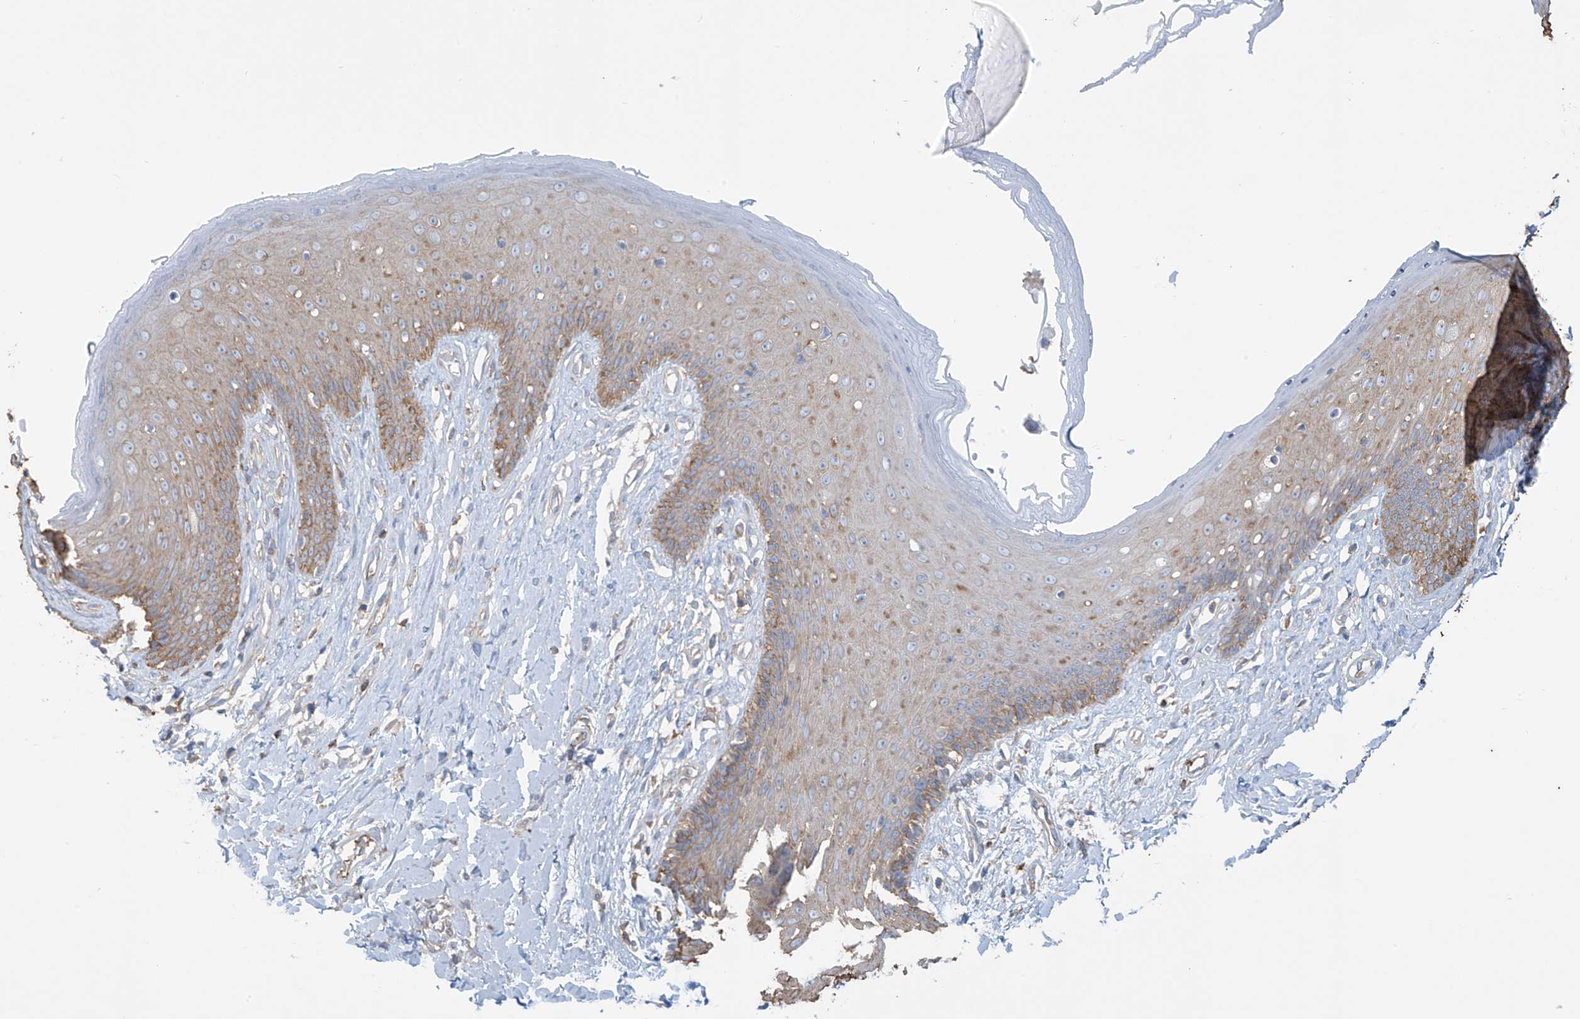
{"staining": {"intensity": "moderate", "quantity": ">75%", "location": "cytoplasmic/membranous"}, "tissue": "skin", "cell_type": "Epidermal cells", "image_type": "normal", "snomed": [{"axis": "morphology", "description": "Normal tissue, NOS"}, {"axis": "morphology", "description": "Squamous cell carcinoma, NOS"}, {"axis": "topography", "description": "Vulva"}], "caption": "Skin stained for a protein (brown) displays moderate cytoplasmic/membranous positive staining in approximately >75% of epidermal cells.", "gene": "ZNF846", "patient": {"sex": "female", "age": 85}}